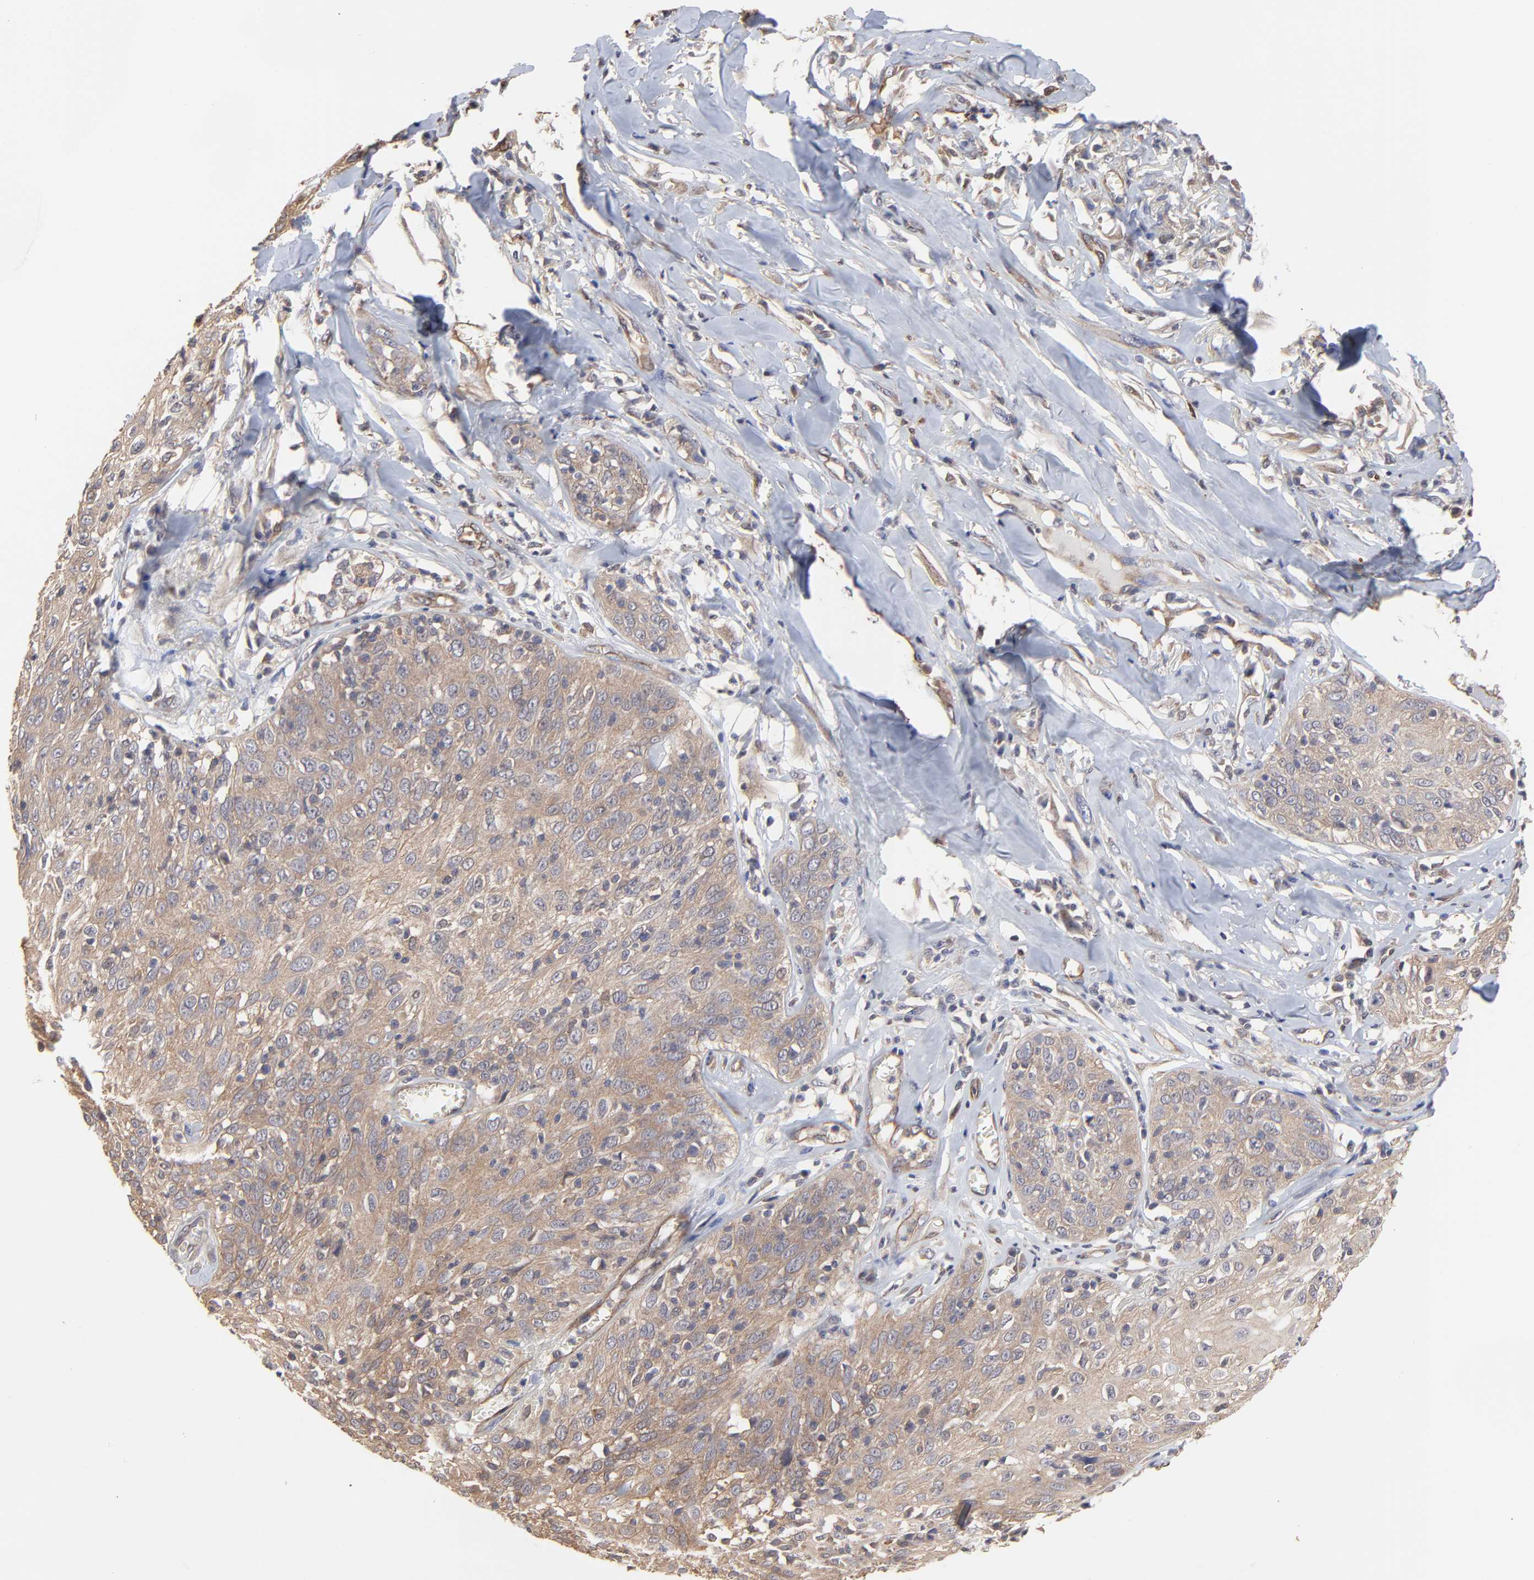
{"staining": {"intensity": "moderate", "quantity": ">75%", "location": "cytoplasmic/membranous"}, "tissue": "skin cancer", "cell_type": "Tumor cells", "image_type": "cancer", "snomed": [{"axis": "morphology", "description": "Squamous cell carcinoma, NOS"}, {"axis": "topography", "description": "Skin"}], "caption": "Approximately >75% of tumor cells in squamous cell carcinoma (skin) display moderate cytoplasmic/membranous protein positivity as visualized by brown immunohistochemical staining.", "gene": "ARMT1", "patient": {"sex": "male", "age": 65}}